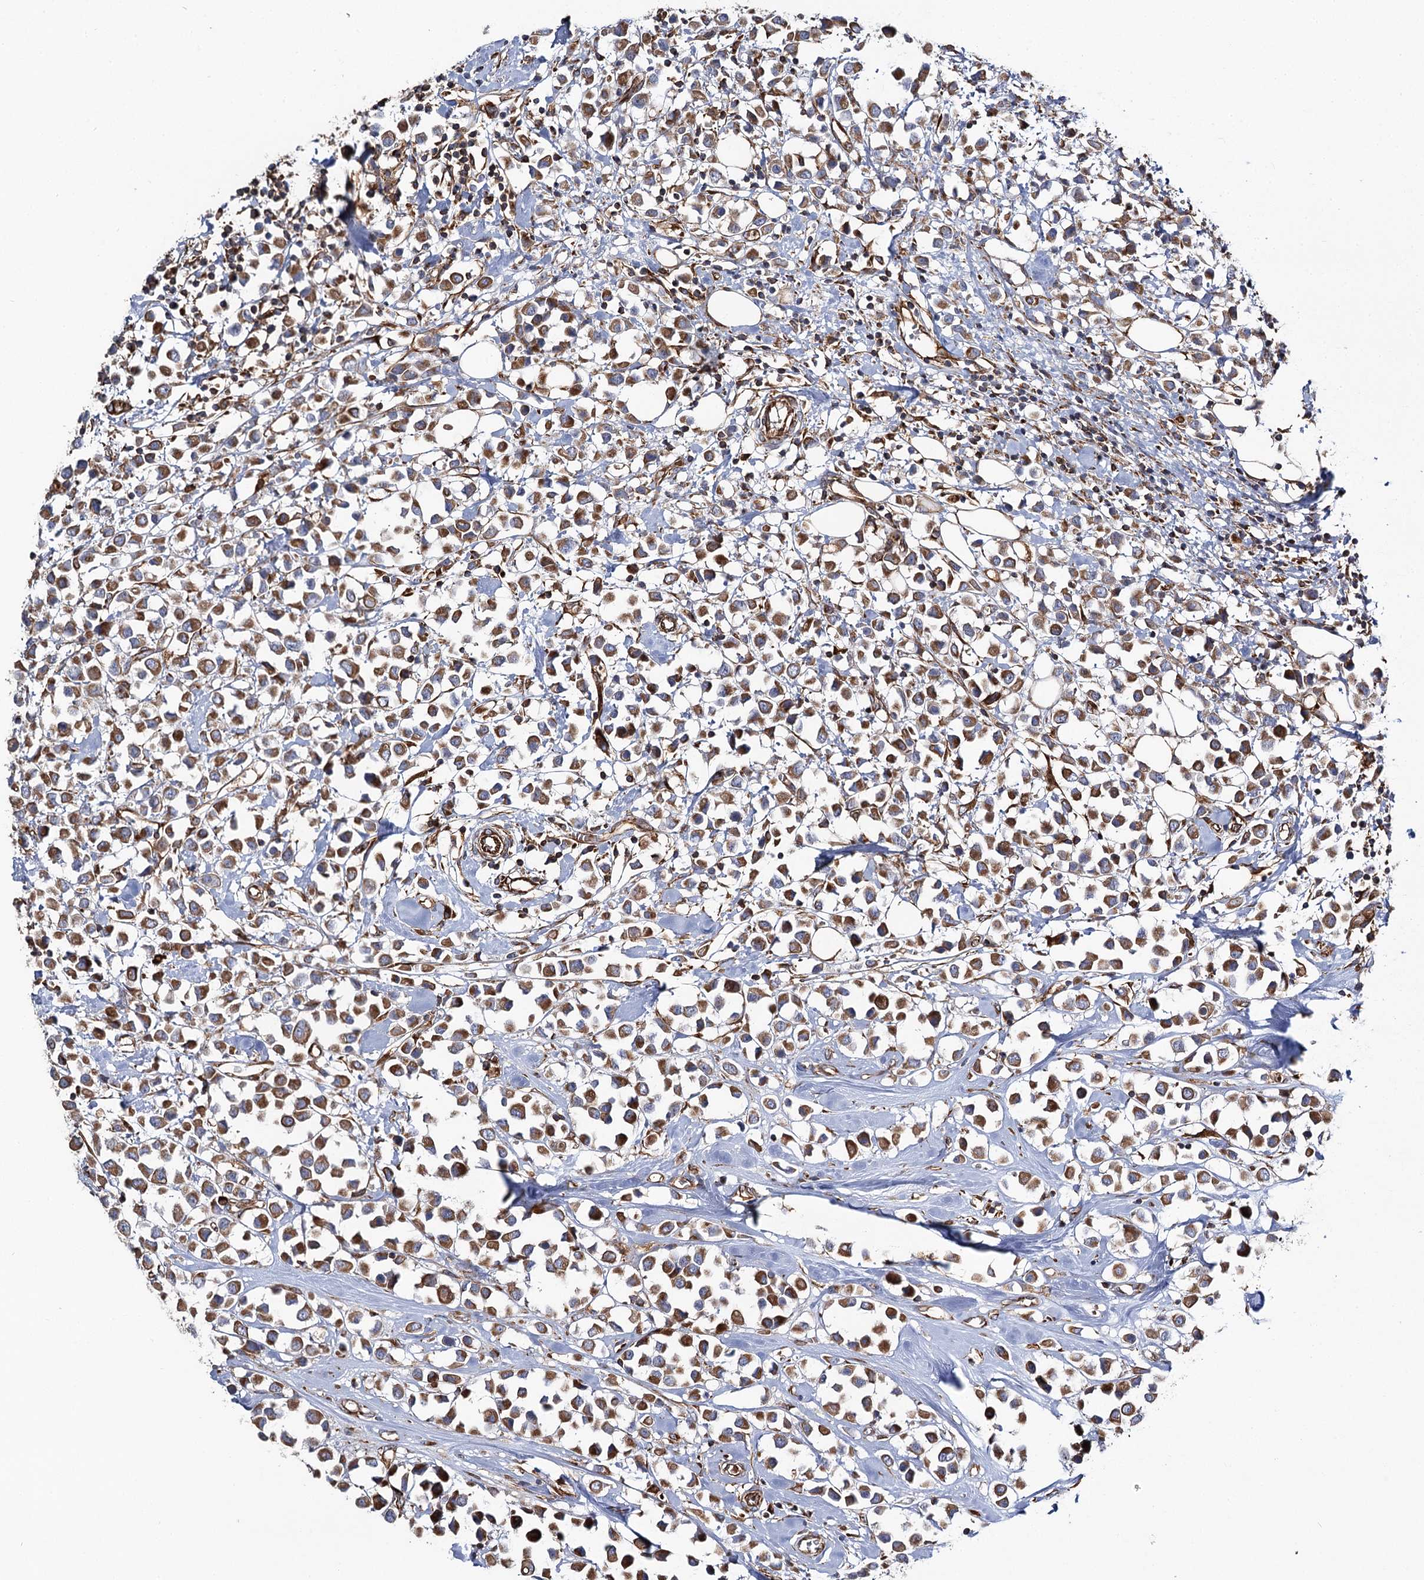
{"staining": {"intensity": "moderate", "quantity": ">75%", "location": "cytoplasmic/membranous"}, "tissue": "breast cancer", "cell_type": "Tumor cells", "image_type": "cancer", "snomed": [{"axis": "morphology", "description": "Duct carcinoma"}, {"axis": "topography", "description": "Breast"}], "caption": "Human breast cancer (infiltrating ductal carcinoma) stained with a protein marker shows moderate staining in tumor cells.", "gene": "THUMPD3", "patient": {"sex": "female", "age": 61}}